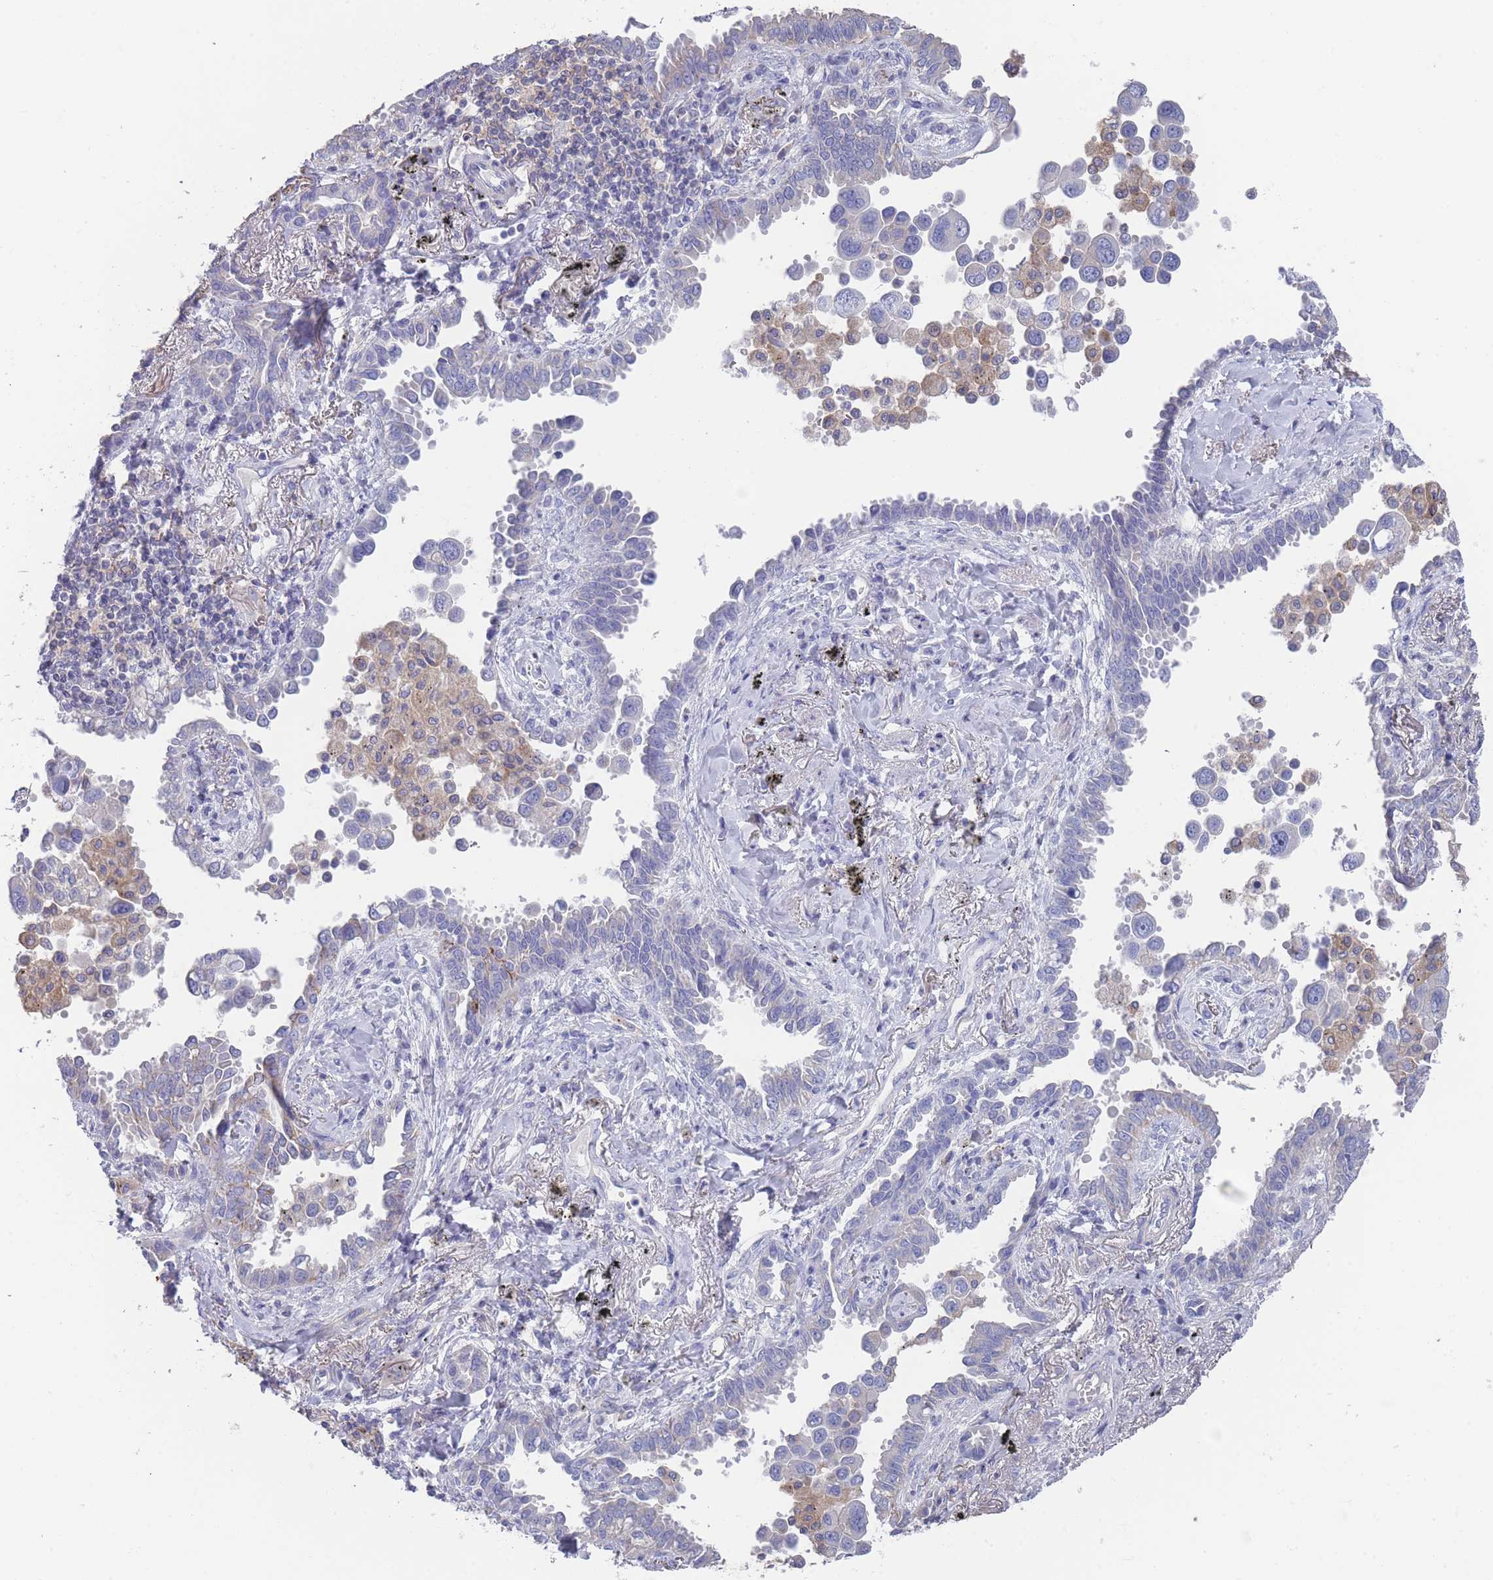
{"staining": {"intensity": "negative", "quantity": "none", "location": "none"}, "tissue": "lung cancer", "cell_type": "Tumor cells", "image_type": "cancer", "snomed": [{"axis": "morphology", "description": "Adenocarcinoma, NOS"}, {"axis": "topography", "description": "Lung"}], "caption": "Tumor cells are negative for brown protein staining in lung cancer.", "gene": "SCCPDH", "patient": {"sex": "male", "age": 67}}